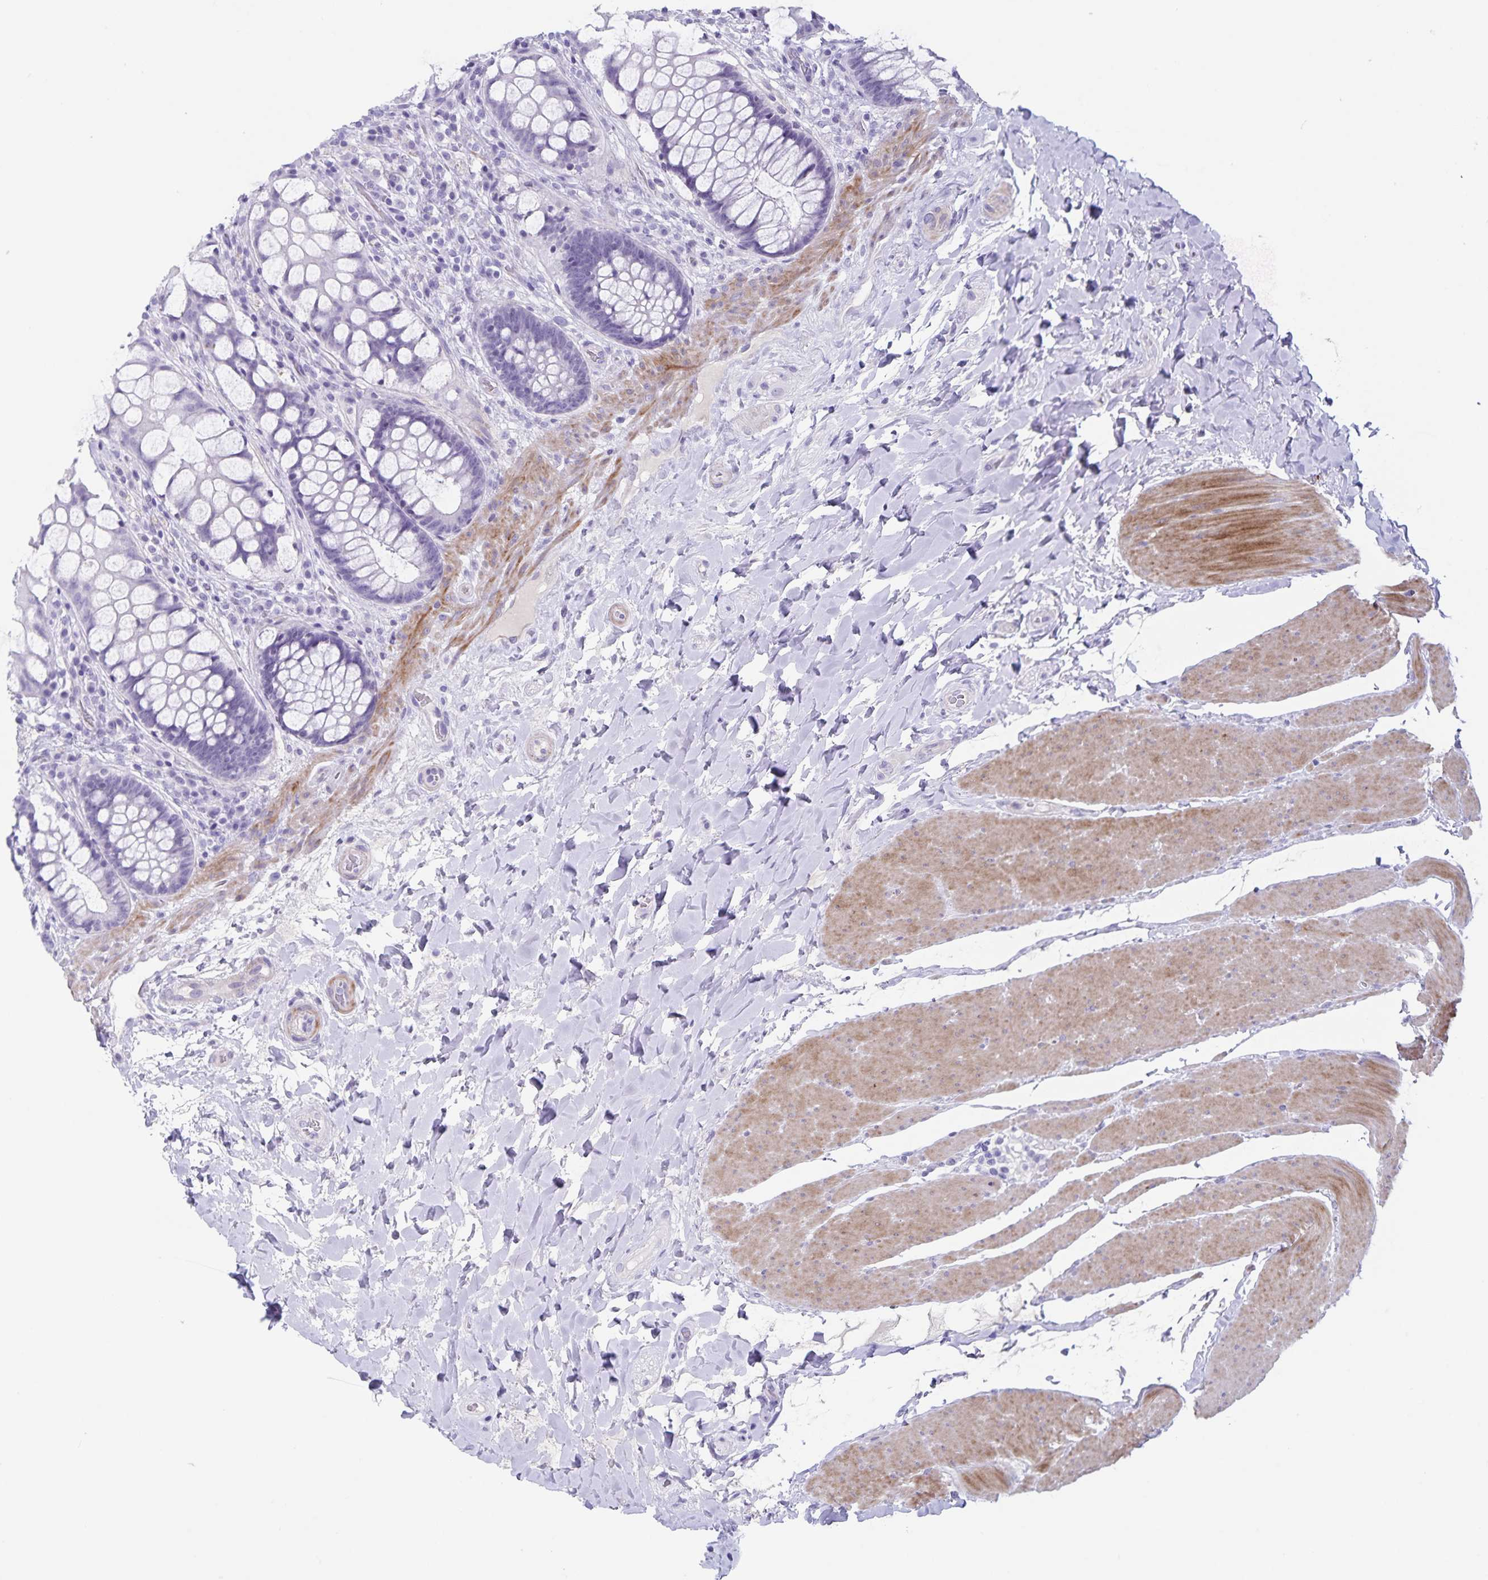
{"staining": {"intensity": "negative", "quantity": "none", "location": "none"}, "tissue": "rectum", "cell_type": "Glandular cells", "image_type": "normal", "snomed": [{"axis": "morphology", "description": "Normal tissue, NOS"}, {"axis": "topography", "description": "Rectum"}], "caption": "DAB (3,3'-diaminobenzidine) immunohistochemical staining of normal human rectum shows no significant staining in glandular cells. (Stains: DAB (3,3'-diaminobenzidine) immunohistochemistry (IHC) with hematoxylin counter stain, Microscopy: brightfield microscopy at high magnification).", "gene": "C11orf42", "patient": {"sex": "female", "age": 58}}